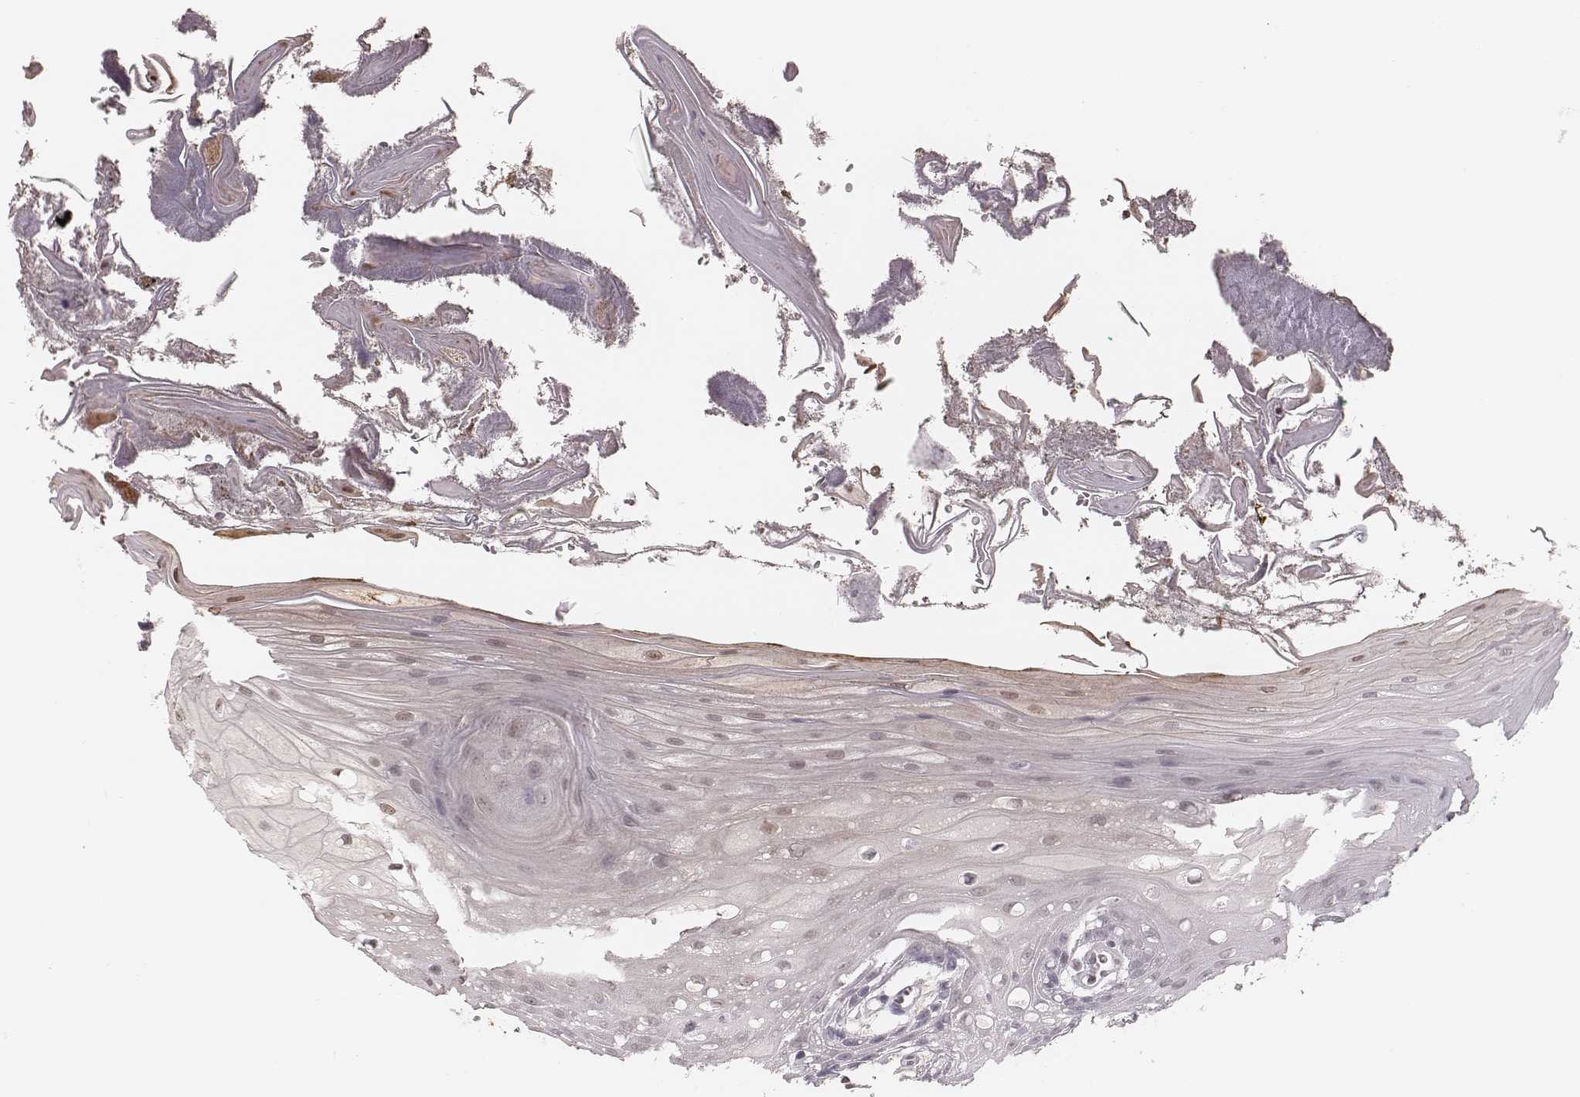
{"staining": {"intensity": "negative", "quantity": "none", "location": "none"}, "tissue": "oral mucosa", "cell_type": "Squamous epithelial cells", "image_type": "normal", "snomed": [{"axis": "morphology", "description": "Normal tissue, NOS"}, {"axis": "morphology", "description": "Squamous cell carcinoma, NOS"}, {"axis": "topography", "description": "Oral tissue"}, {"axis": "topography", "description": "Head-Neck"}], "caption": "There is no significant positivity in squamous epithelial cells of oral mucosa. (DAB (3,3'-diaminobenzidine) immunohistochemistry (IHC), high magnification).", "gene": "KITLG", "patient": {"sex": "male", "age": 69}}